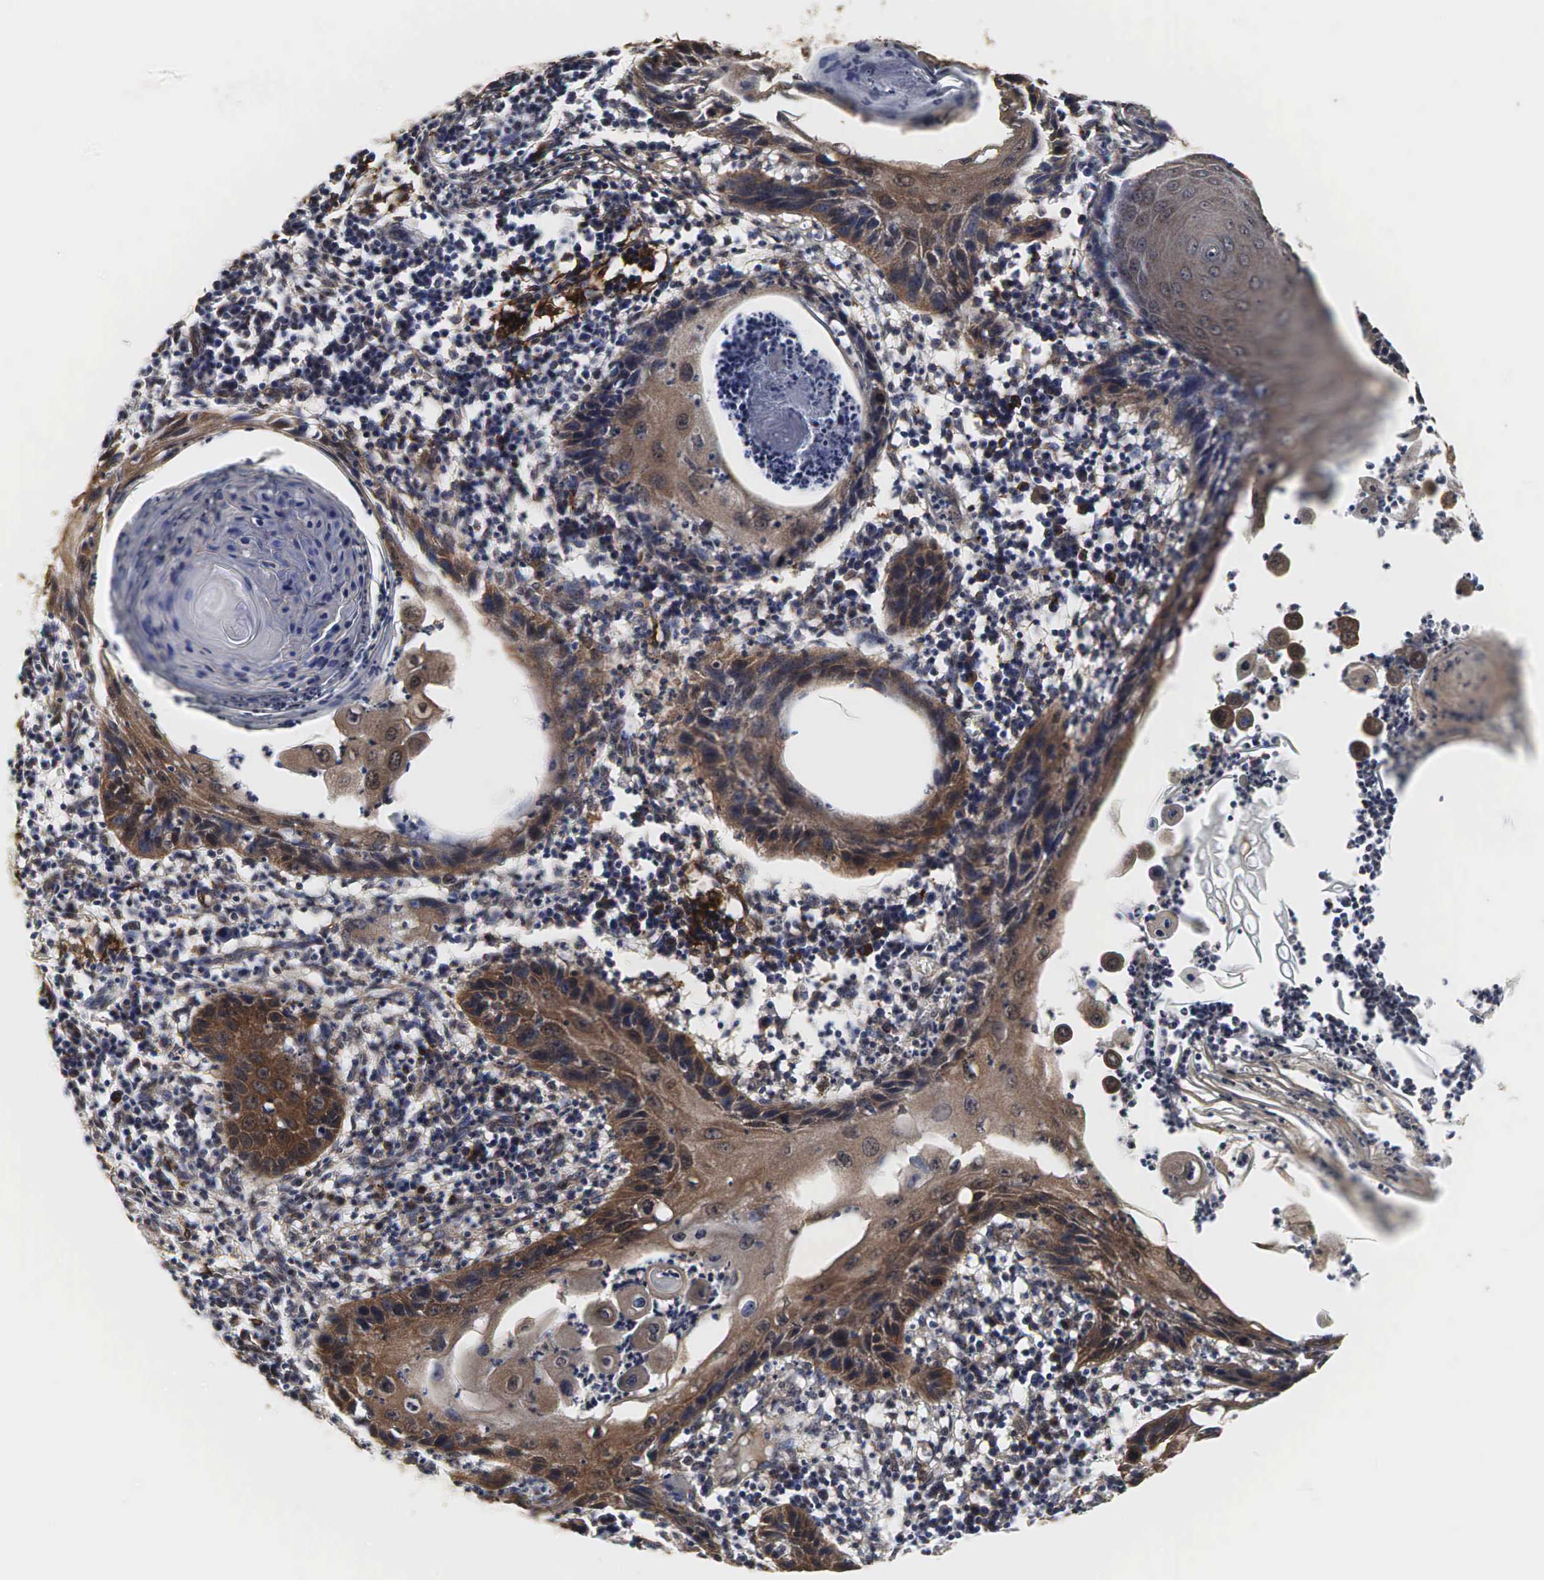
{"staining": {"intensity": "moderate", "quantity": "25%-75%", "location": "cytoplasmic/membranous"}, "tissue": "skin cancer", "cell_type": "Tumor cells", "image_type": "cancer", "snomed": [{"axis": "morphology", "description": "Squamous cell carcinoma, NOS"}, {"axis": "topography", "description": "Skin"}], "caption": "The histopathology image shows a brown stain indicating the presence of a protein in the cytoplasmic/membranous of tumor cells in skin cancer (squamous cell carcinoma). The staining was performed using DAB, with brown indicating positive protein expression. Nuclei are stained blue with hematoxylin.", "gene": "SPIN1", "patient": {"sex": "female", "age": 74}}